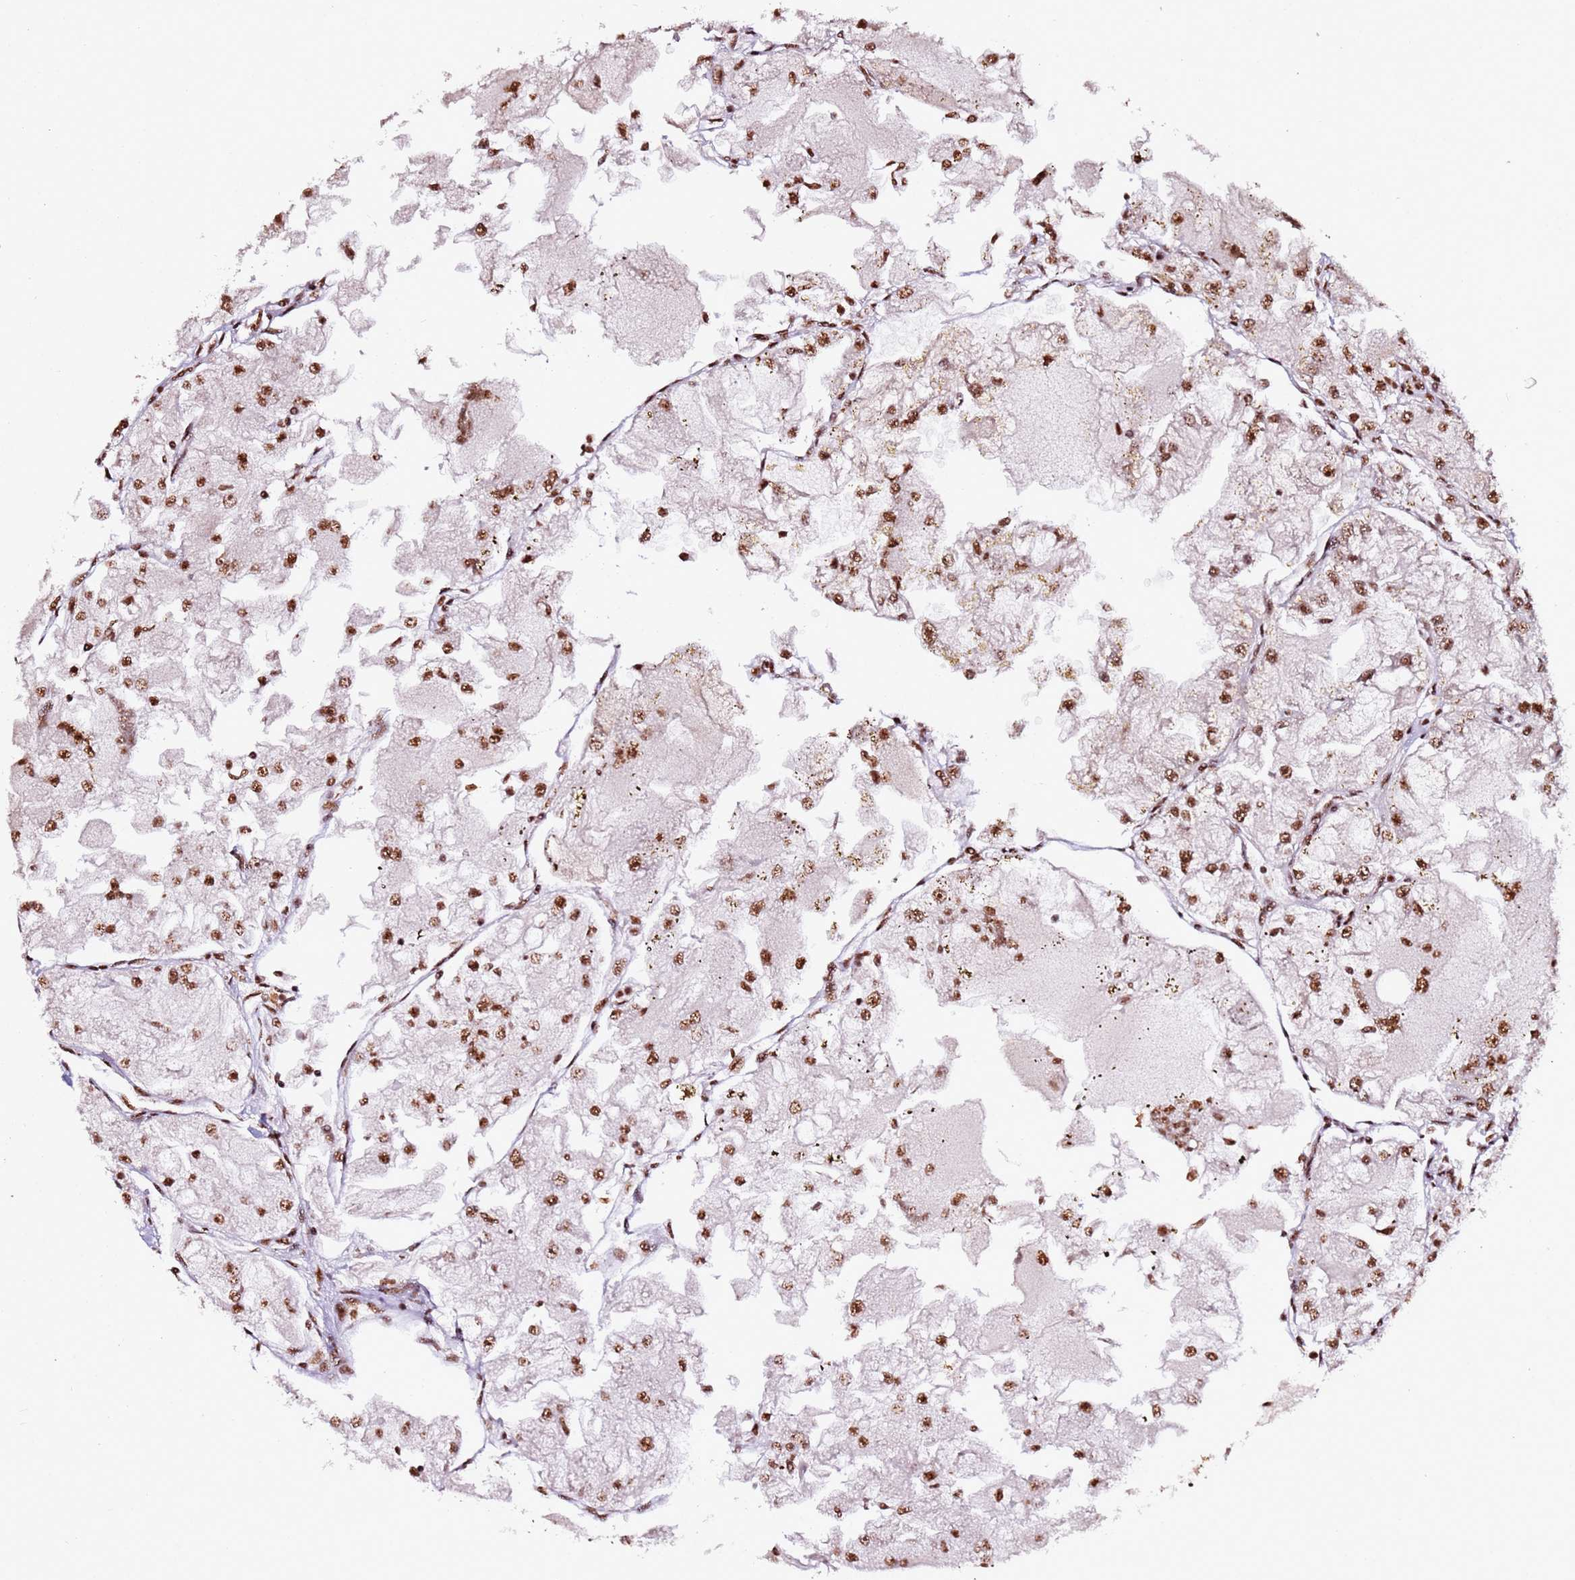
{"staining": {"intensity": "moderate", "quantity": ">75%", "location": "nuclear"}, "tissue": "renal cancer", "cell_type": "Tumor cells", "image_type": "cancer", "snomed": [{"axis": "morphology", "description": "Adenocarcinoma, NOS"}, {"axis": "topography", "description": "Kidney"}], "caption": "DAB (3,3'-diaminobenzidine) immunohistochemical staining of human adenocarcinoma (renal) demonstrates moderate nuclear protein expression in approximately >75% of tumor cells.", "gene": "C6orf226", "patient": {"sex": "female", "age": 72}}